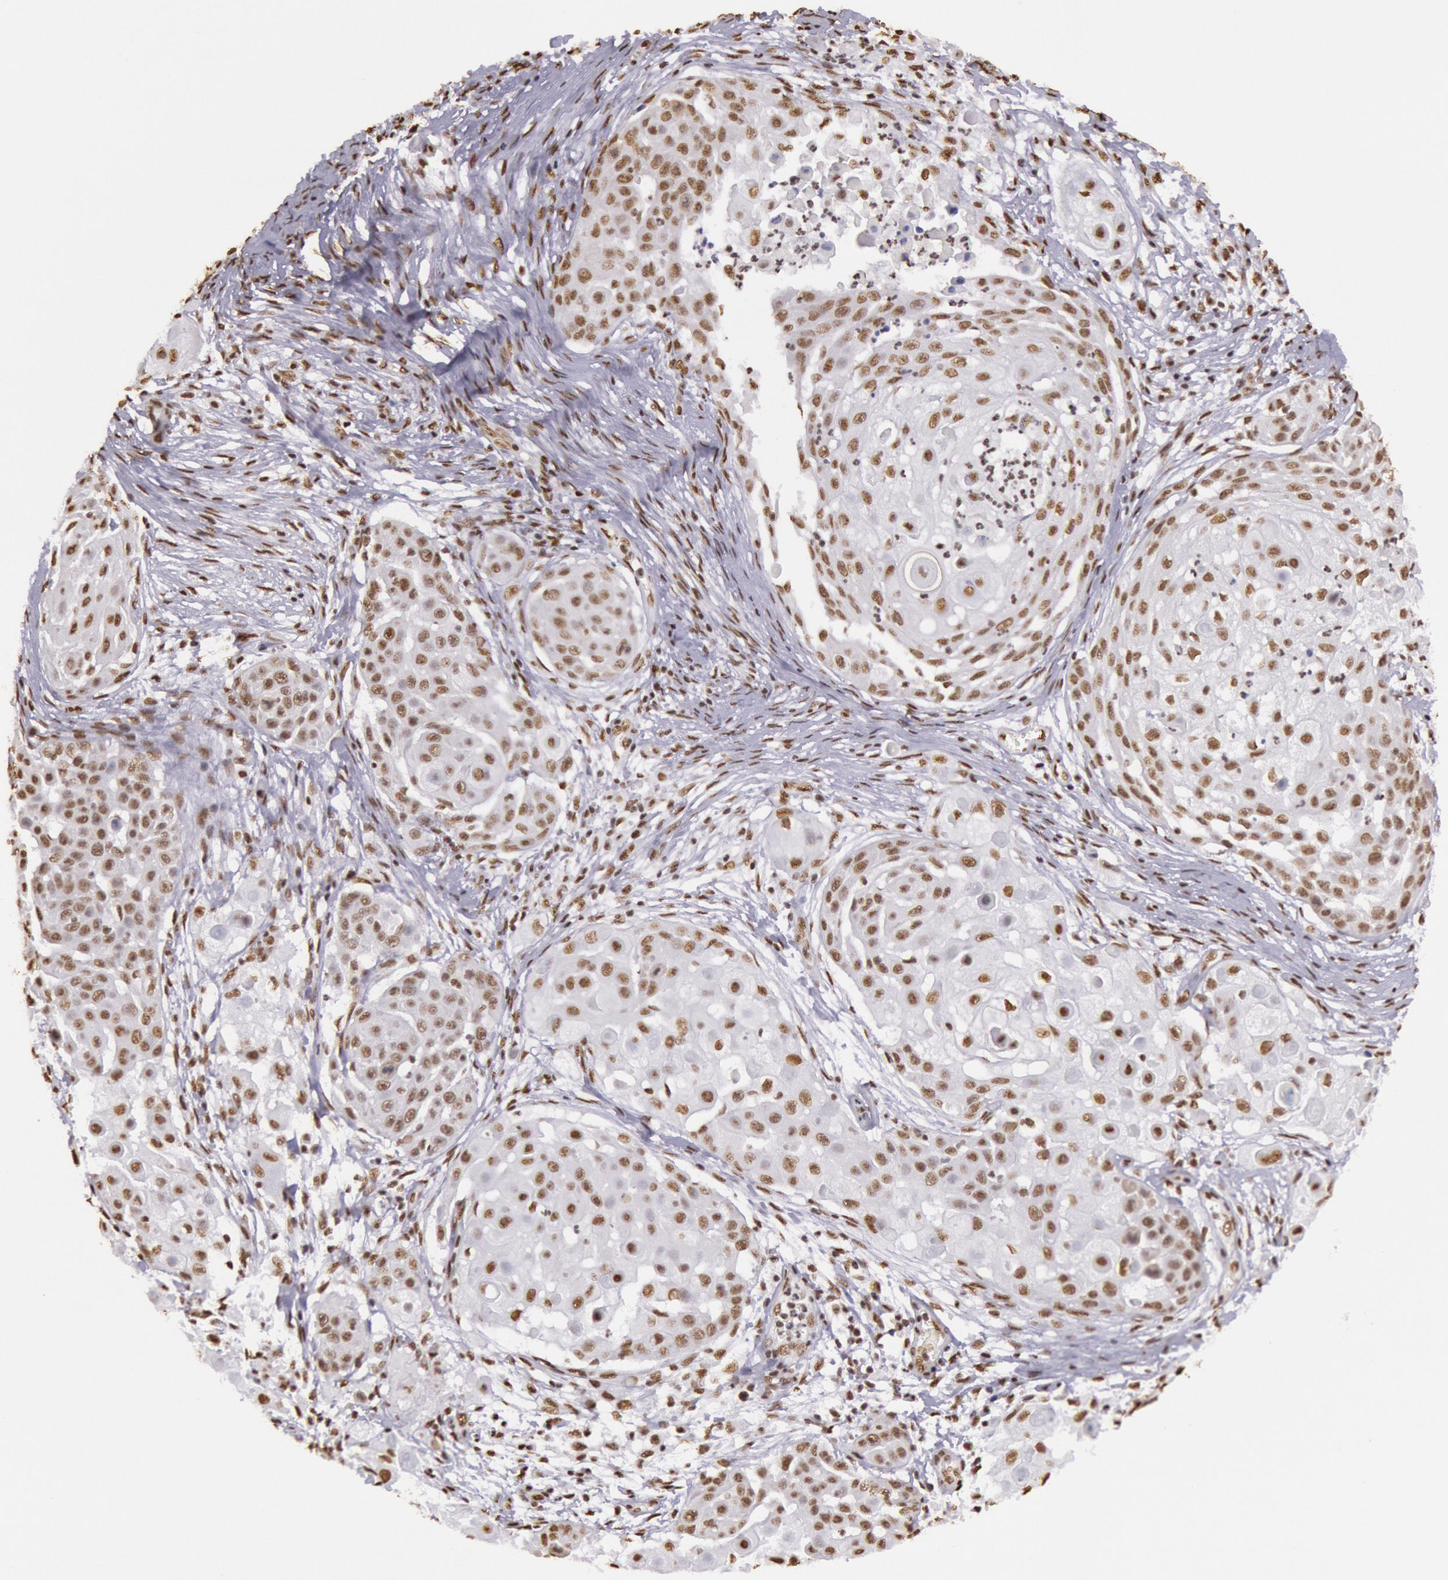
{"staining": {"intensity": "weak", "quantity": ">75%", "location": "nuclear"}, "tissue": "skin cancer", "cell_type": "Tumor cells", "image_type": "cancer", "snomed": [{"axis": "morphology", "description": "Squamous cell carcinoma, NOS"}, {"axis": "topography", "description": "Skin"}], "caption": "Skin squamous cell carcinoma tissue reveals weak nuclear staining in about >75% of tumor cells, visualized by immunohistochemistry. The protein of interest is stained brown, and the nuclei are stained in blue (DAB (3,3'-diaminobenzidine) IHC with brightfield microscopy, high magnification).", "gene": "HNRNPH2", "patient": {"sex": "female", "age": 57}}